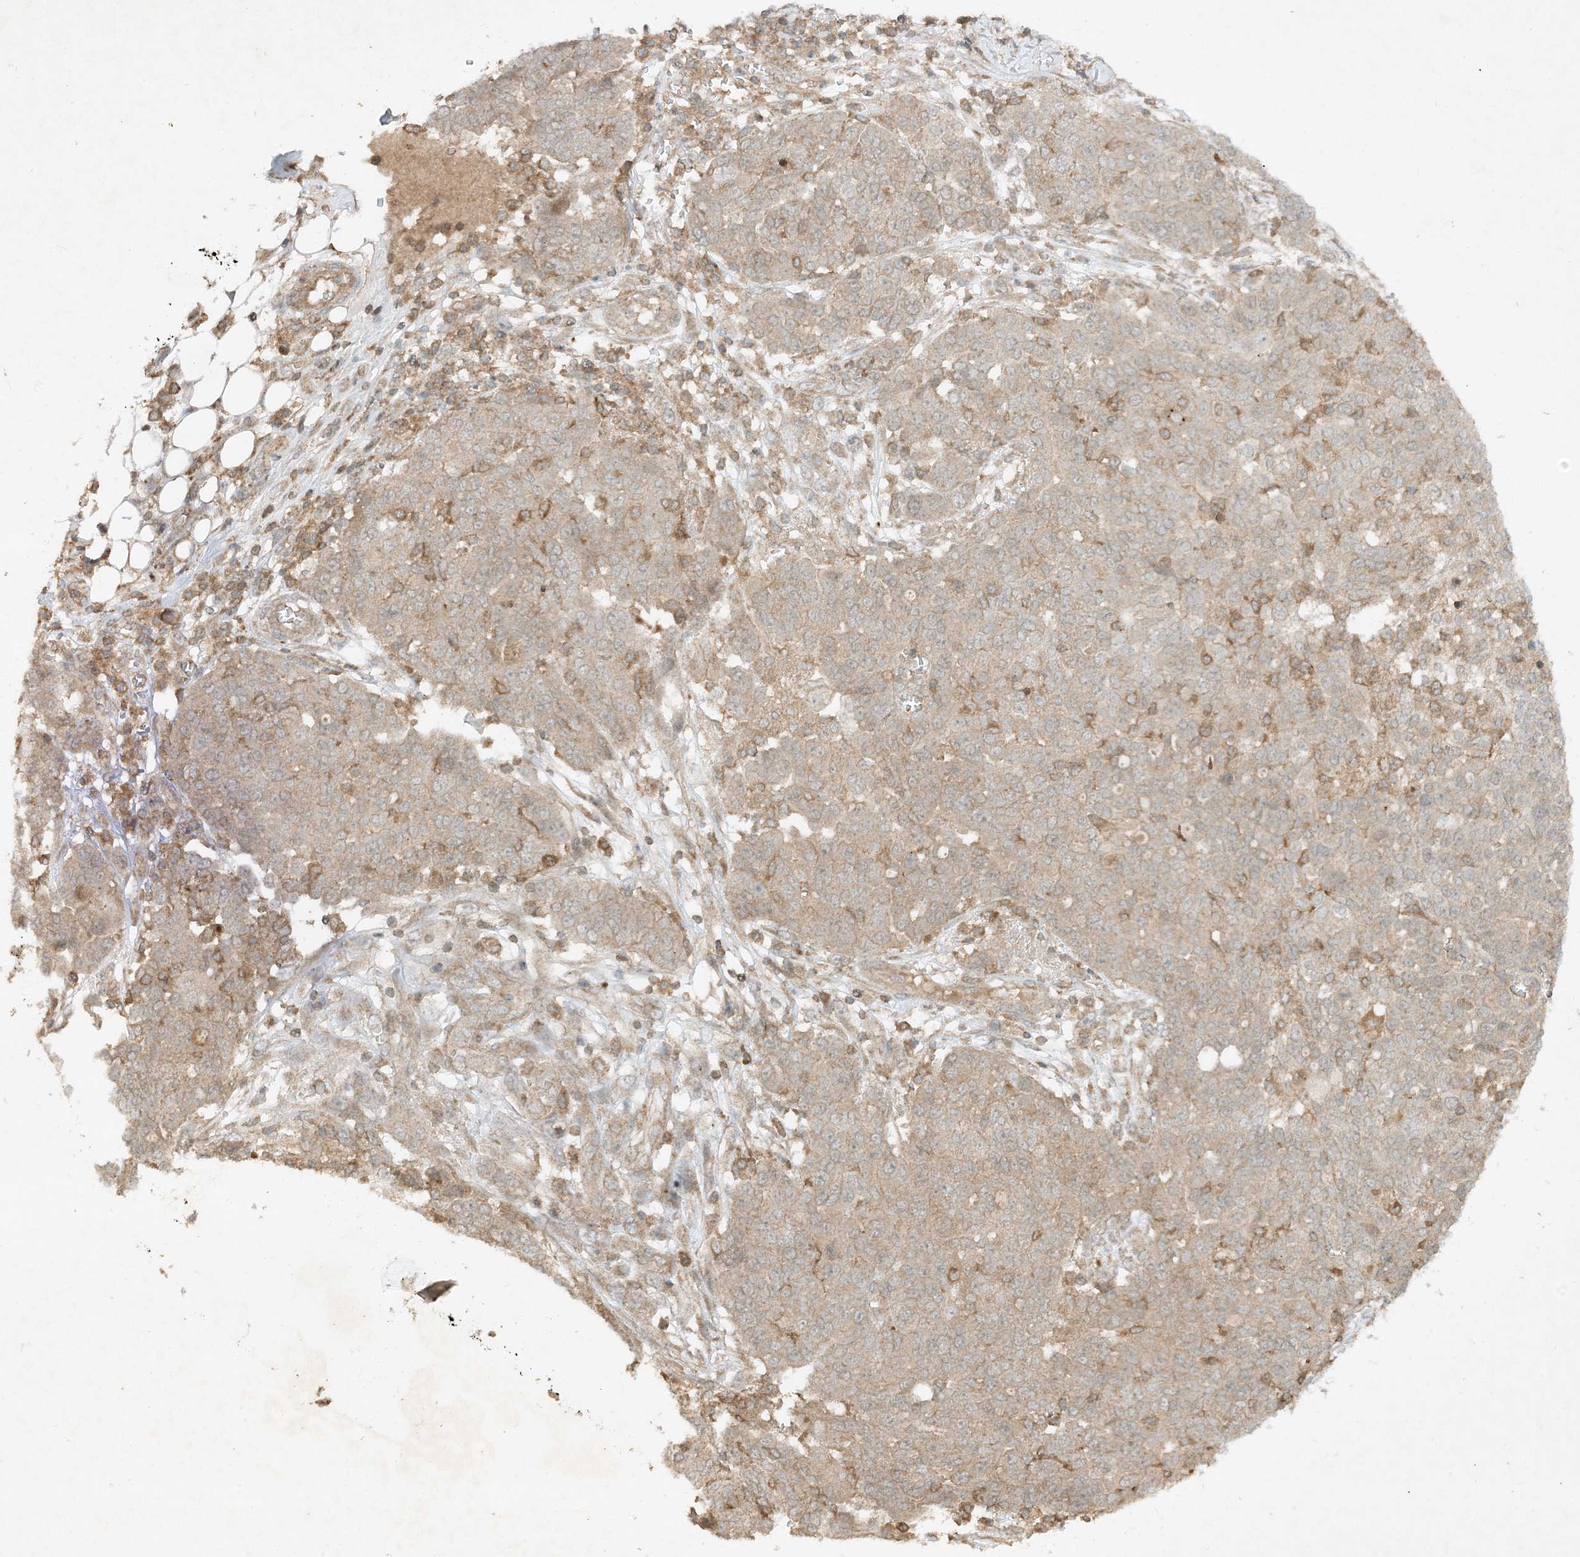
{"staining": {"intensity": "weak", "quantity": "<25%", "location": "cytoplasmic/membranous"}, "tissue": "ovarian cancer", "cell_type": "Tumor cells", "image_type": "cancer", "snomed": [{"axis": "morphology", "description": "Cystadenocarcinoma, serous, NOS"}, {"axis": "topography", "description": "Soft tissue"}, {"axis": "topography", "description": "Ovary"}], "caption": "An image of serous cystadenocarcinoma (ovarian) stained for a protein demonstrates no brown staining in tumor cells.", "gene": "XRN1", "patient": {"sex": "female", "age": 57}}